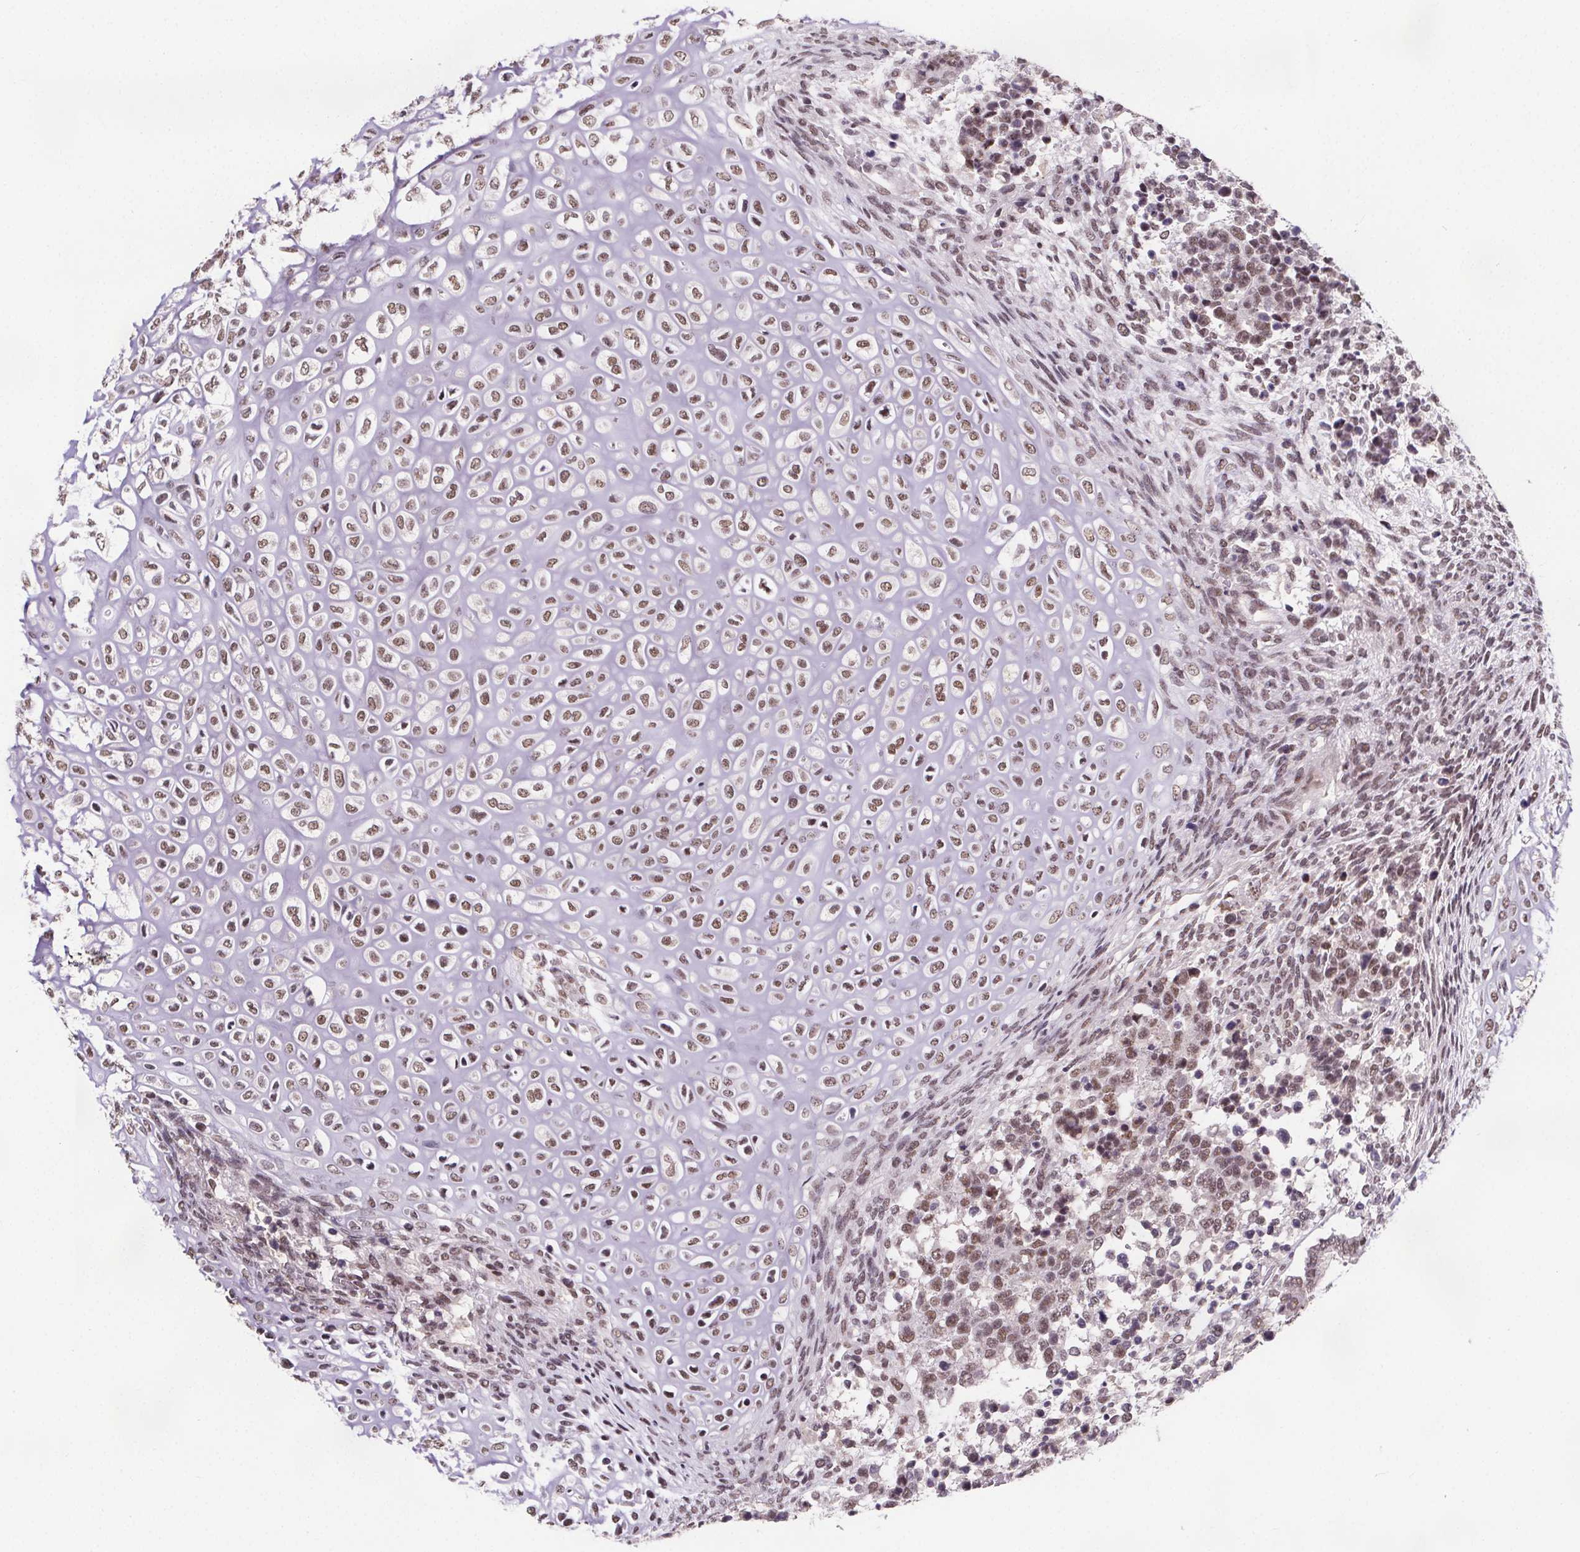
{"staining": {"intensity": "moderate", "quantity": ">75%", "location": "nuclear"}, "tissue": "testis cancer", "cell_type": "Tumor cells", "image_type": "cancer", "snomed": [{"axis": "morphology", "description": "Carcinoma, Embryonal, NOS"}, {"axis": "topography", "description": "Testis"}], "caption": "High-magnification brightfield microscopy of testis embryonal carcinoma stained with DAB (brown) and counterstained with hematoxylin (blue). tumor cells exhibit moderate nuclear positivity is present in about>75% of cells. Ihc stains the protein in brown and the nuclei are stained blue.", "gene": "ZNF572", "patient": {"sex": "male", "age": 23}}